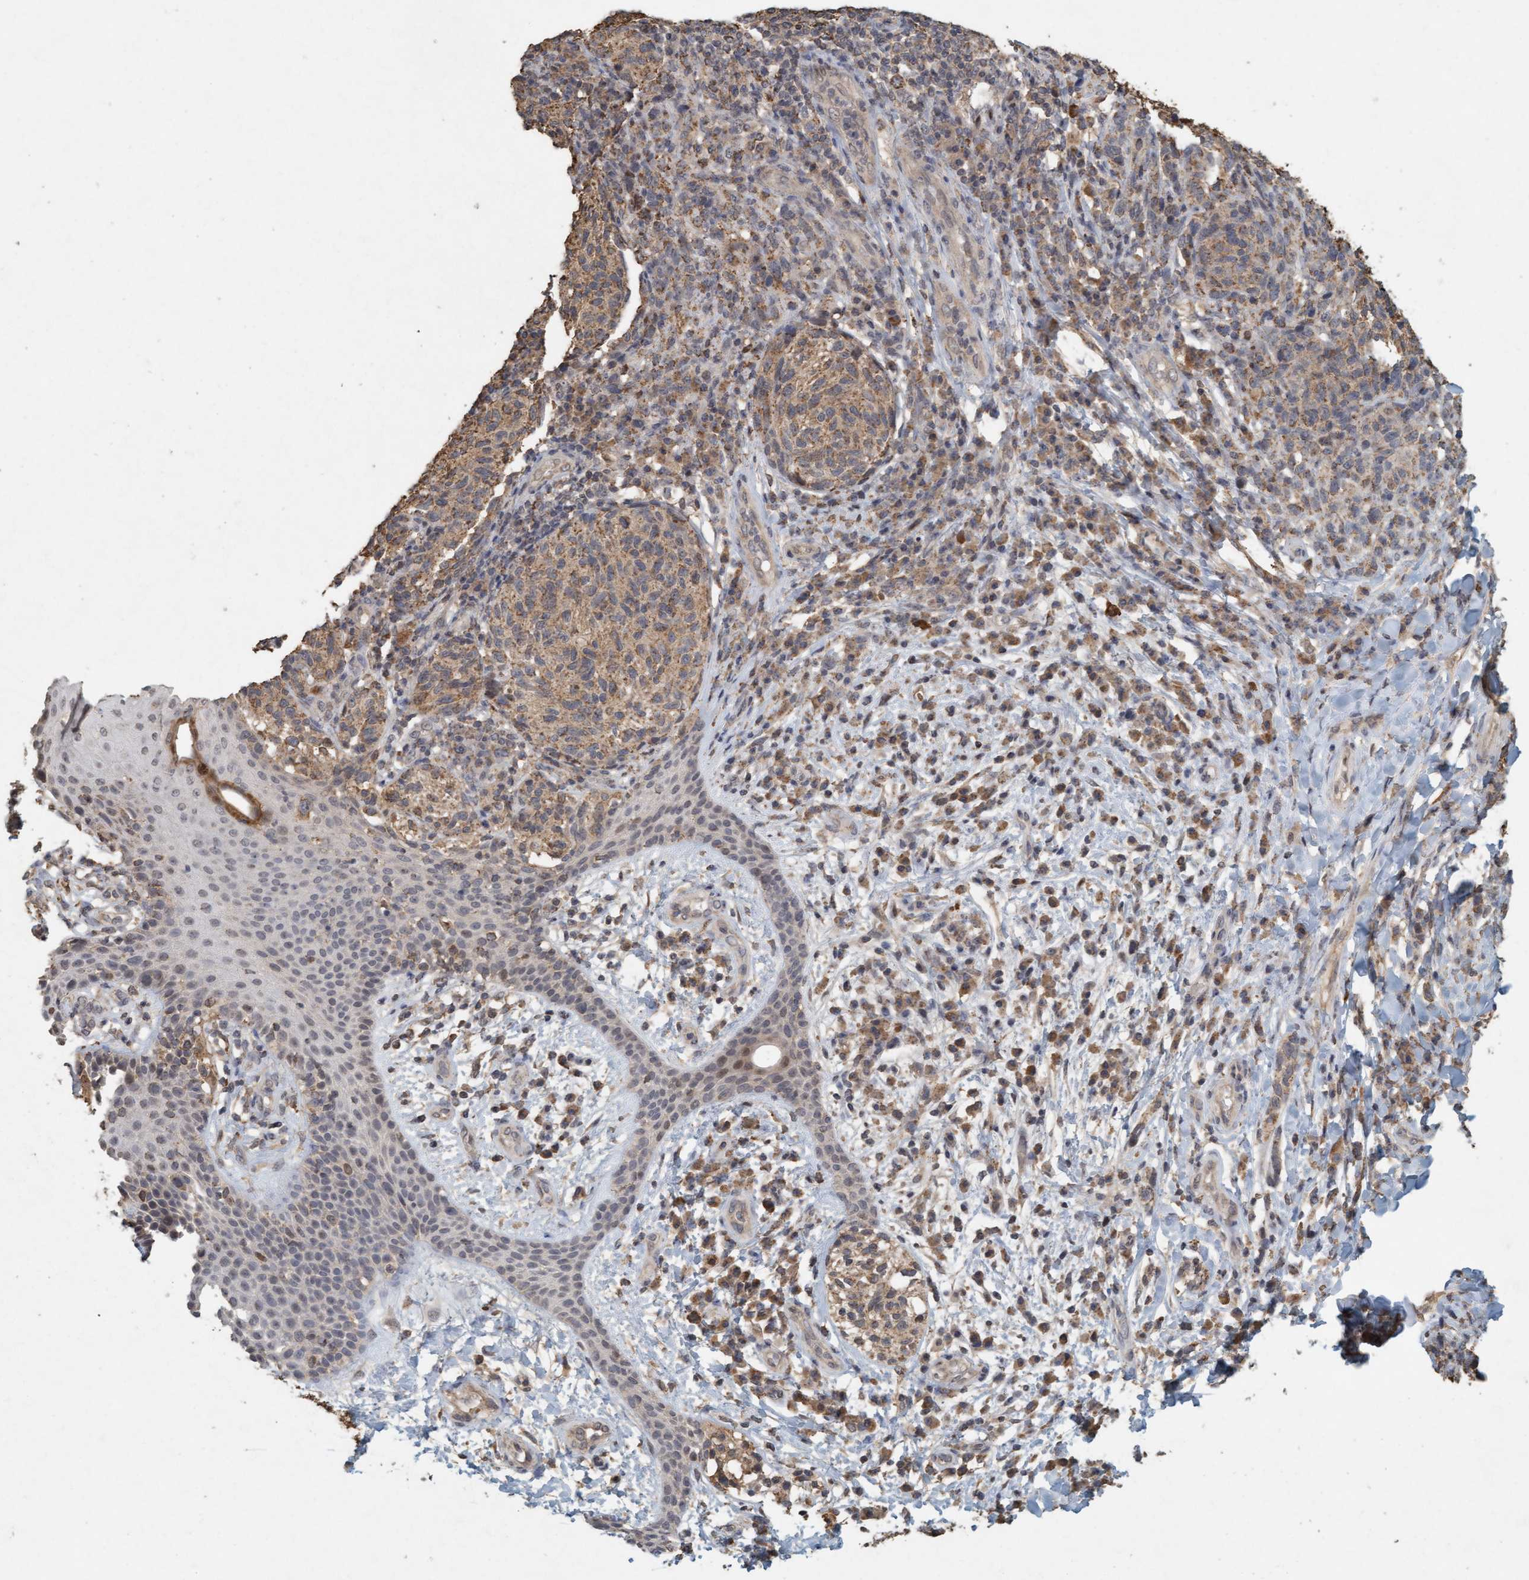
{"staining": {"intensity": "weak", "quantity": ">75%", "location": "cytoplasmic/membranous"}, "tissue": "melanoma", "cell_type": "Tumor cells", "image_type": "cancer", "snomed": [{"axis": "morphology", "description": "Malignant melanoma, NOS"}, {"axis": "topography", "description": "Skin"}], "caption": "High-magnification brightfield microscopy of malignant melanoma stained with DAB (3,3'-diaminobenzidine) (brown) and counterstained with hematoxylin (blue). tumor cells exhibit weak cytoplasmic/membranous expression is appreciated in about>75% of cells.", "gene": "VSIG8", "patient": {"sex": "female", "age": 73}}